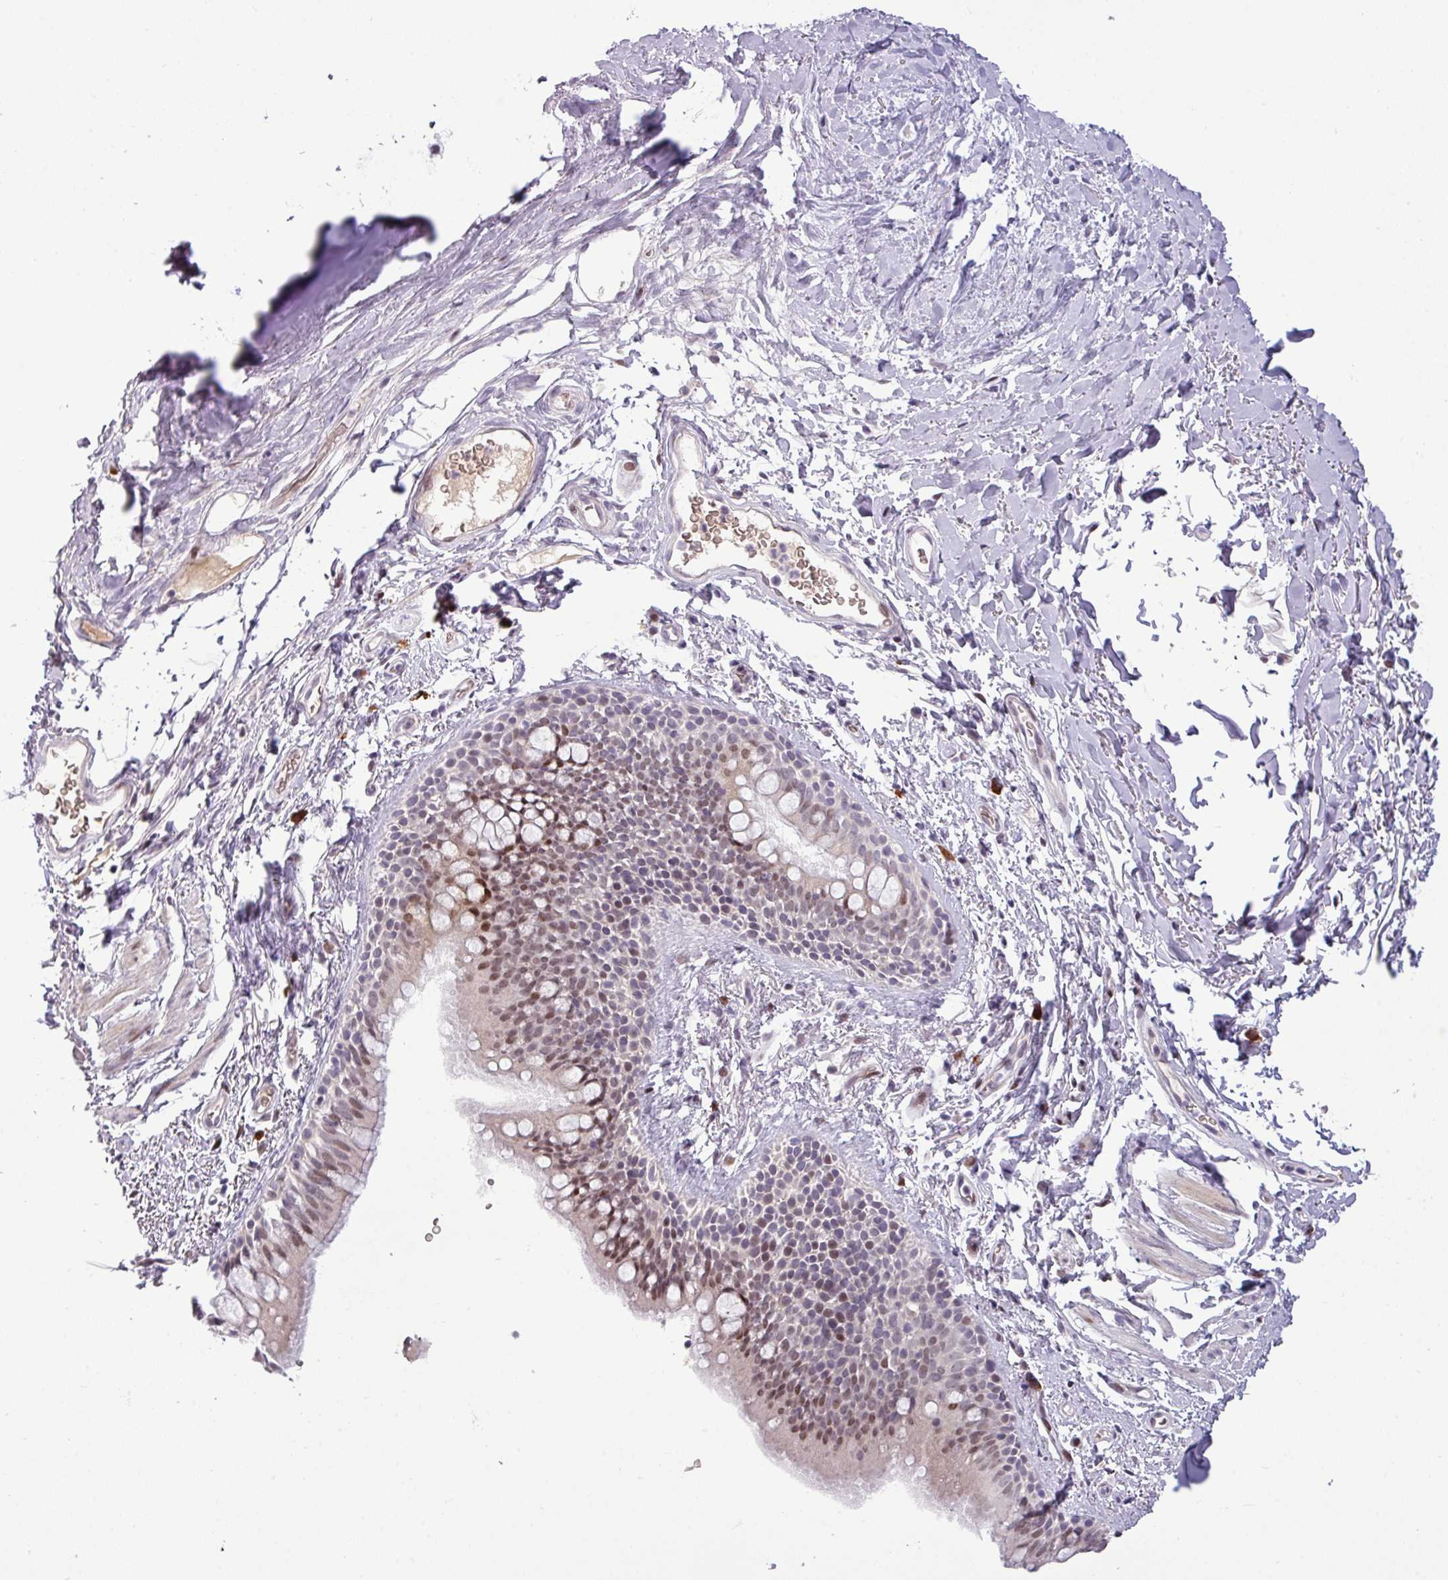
{"staining": {"intensity": "weak", "quantity": "25%-75%", "location": "nuclear"}, "tissue": "bronchus", "cell_type": "Respiratory epithelial cells", "image_type": "normal", "snomed": [{"axis": "morphology", "description": "Normal tissue, NOS"}, {"axis": "morphology", "description": "Squamous cell carcinoma, NOS"}, {"axis": "topography", "description": "Bronchus"}, {"axis": "topography", "description": "Lung"}], "caption": "Immunohistochemistry (IHC) of normal bronchus displays low levels of weak nuclear positivity in approximately 25%-75% of respiratory epithelial cells. The protein is stained brown, and the nuclei are stained in blue (DAB (3,3'-diaminobenzidine) IHC with brightfield microscopy, high magnification).", "gene": "SLC66A2", "patient": {"sex": "female", "age": 70}}